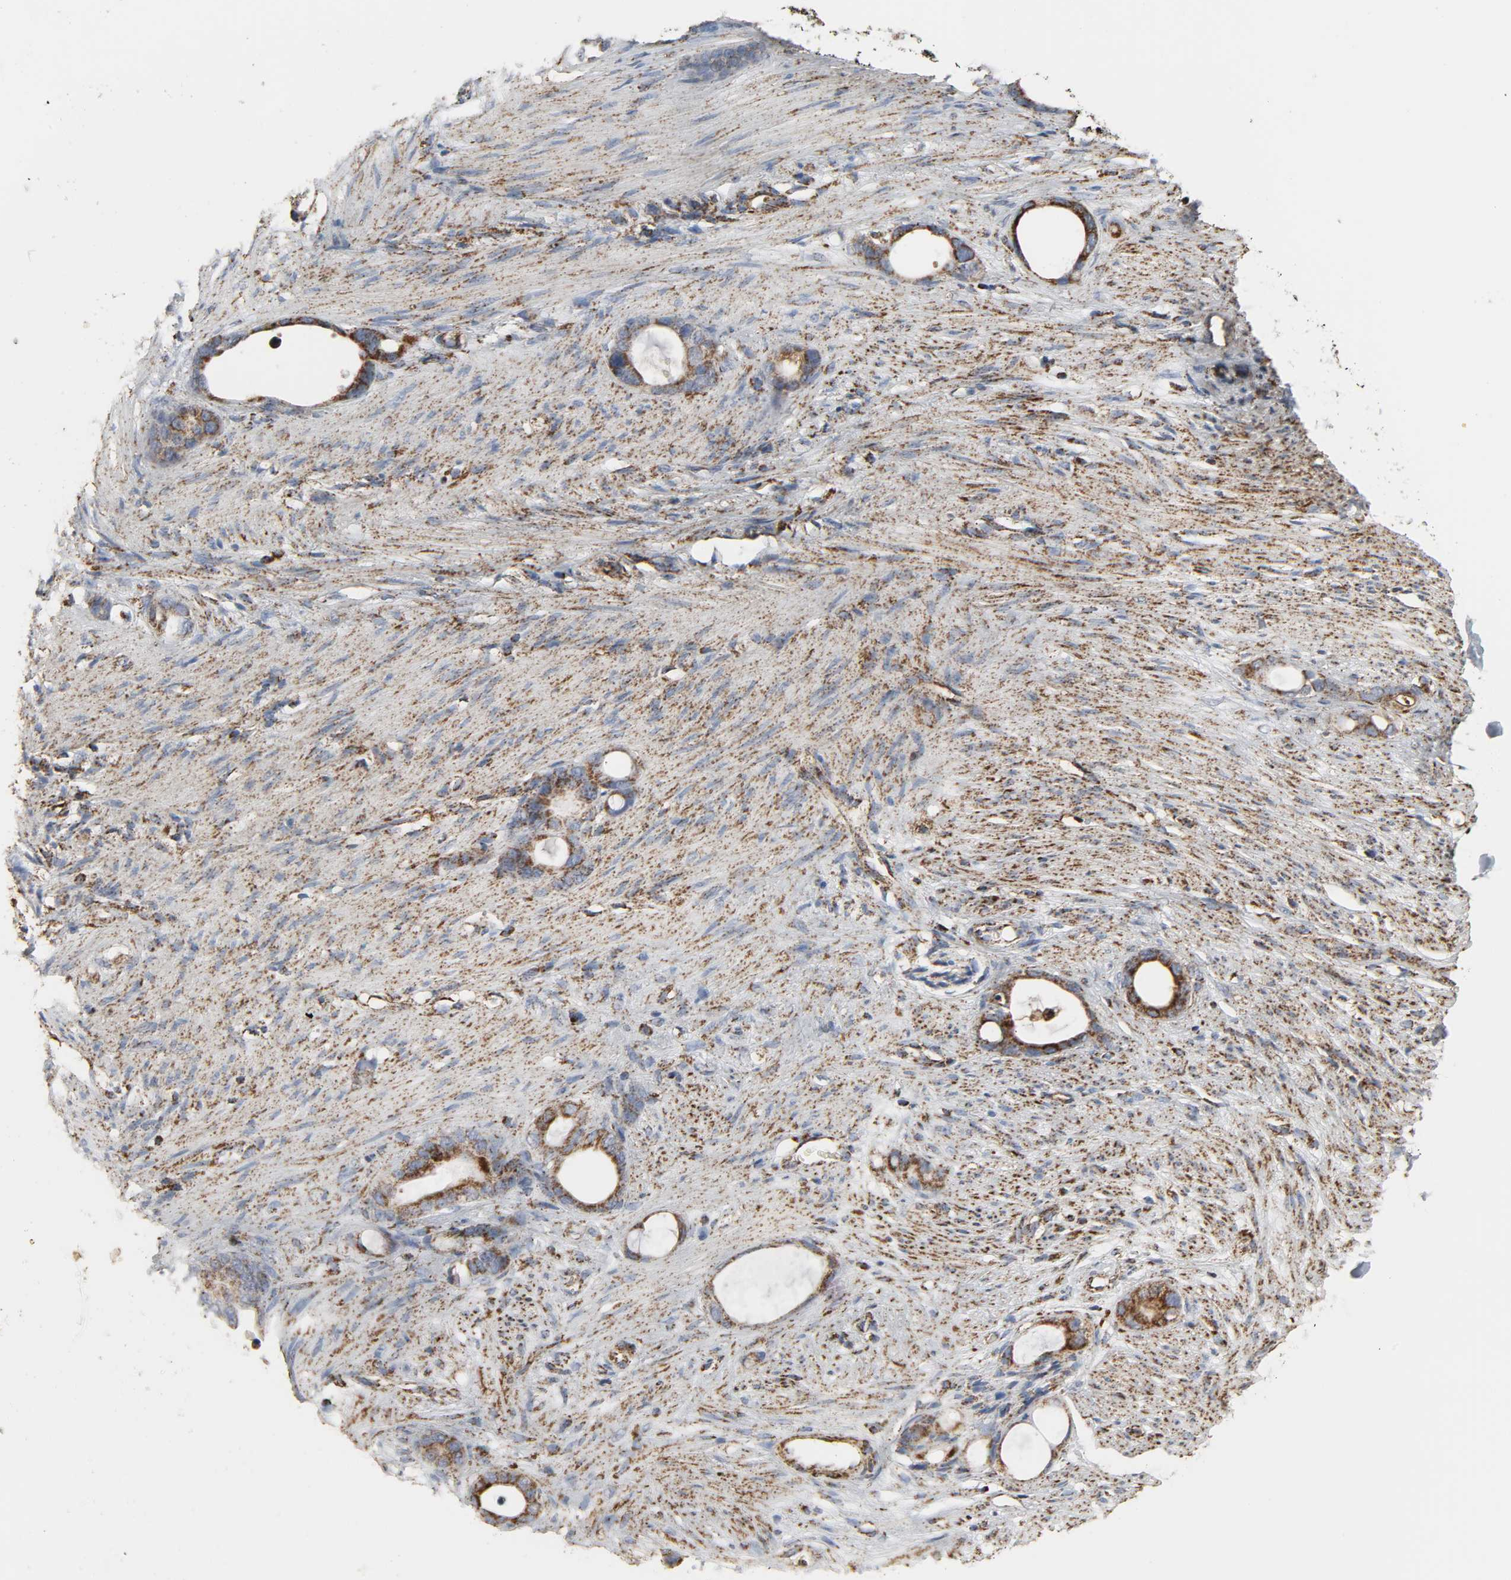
{"staining": {"intensity": "moderate", "quantity": ">75%", "location": "cytoplasmic/membranous"}, "tissue": "stomach cancer", "cell_type": "Tumor cells", "image_type": "cancer", "snomed": [{"axis": "morphology", "description": "Adenocarcinoma, NOS"}, {"axis": "topography", "description": "Stomach"}], "caption": "Immunohistochemistry (IHC) staining of stomach adenocarcinoma, which demonstrates medium levels of moderate cytoplasmic/membranous expression in about >75% of tumor cells indicating moderate cytoplasmic/membranous protein staining. The staining was performed using DAB (3,3'-diaminobenzidine) (brown) for protein detection and nuclei were counterstained in hematoxylin (blue).", "gene": "ACAT1", "patient": {"sex": "female", "age": 75}}